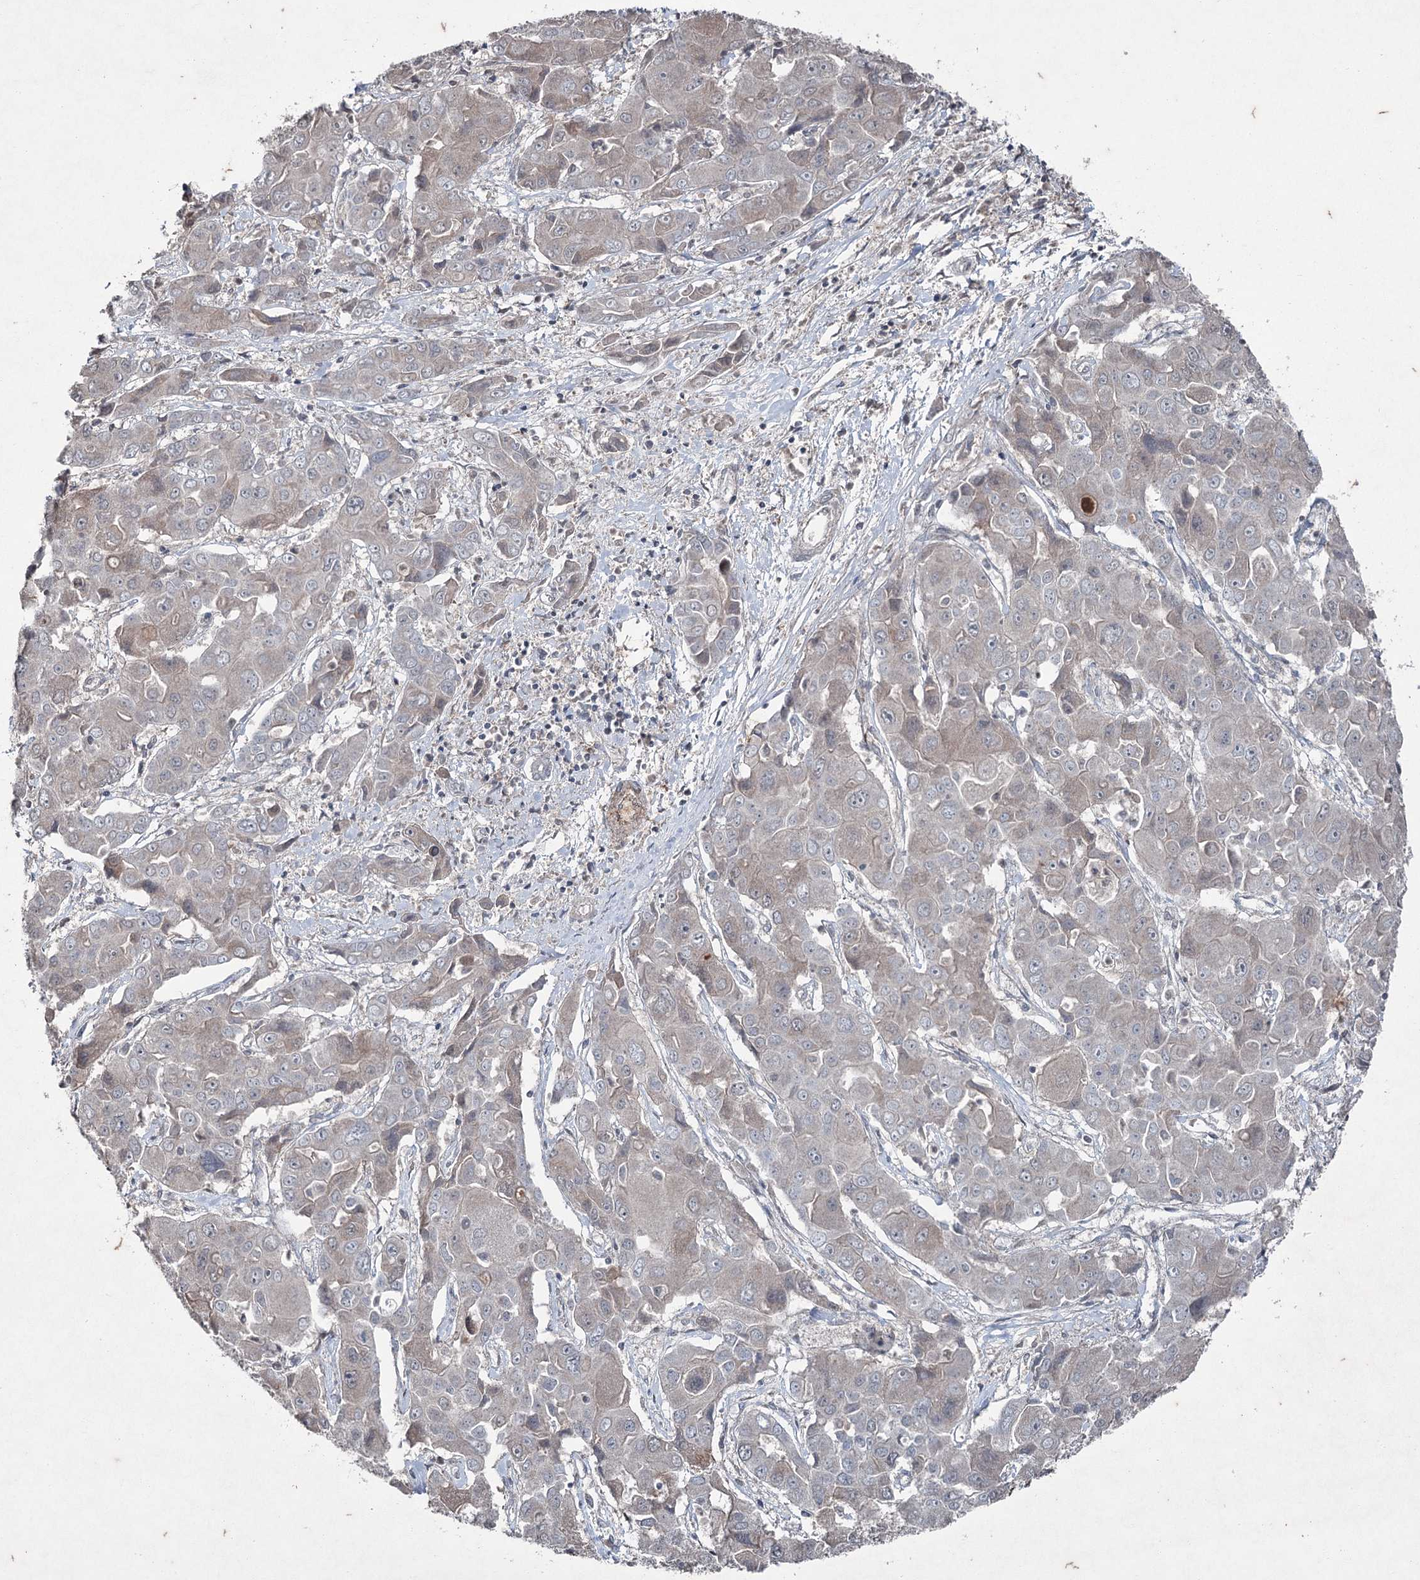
{"staining": {"intensity": "negative", "quantity": "none", "location": "none"}, "tissue": "liver cancer", "cell_type": "Tumor cells", "image_type": "cancer", "snomed": [{"axis": "morphology", "description": "Cholangiocarcinoma"}, {"axis": "topography", "description": "Liver"}], "caption": "Cholangiocarcinoma (liver) was stained to show a protein in brown. There is no significant positivity in tumor cells.", "gene": "PGLYRP2", "patient": {"sex": "male", "age": 67}}